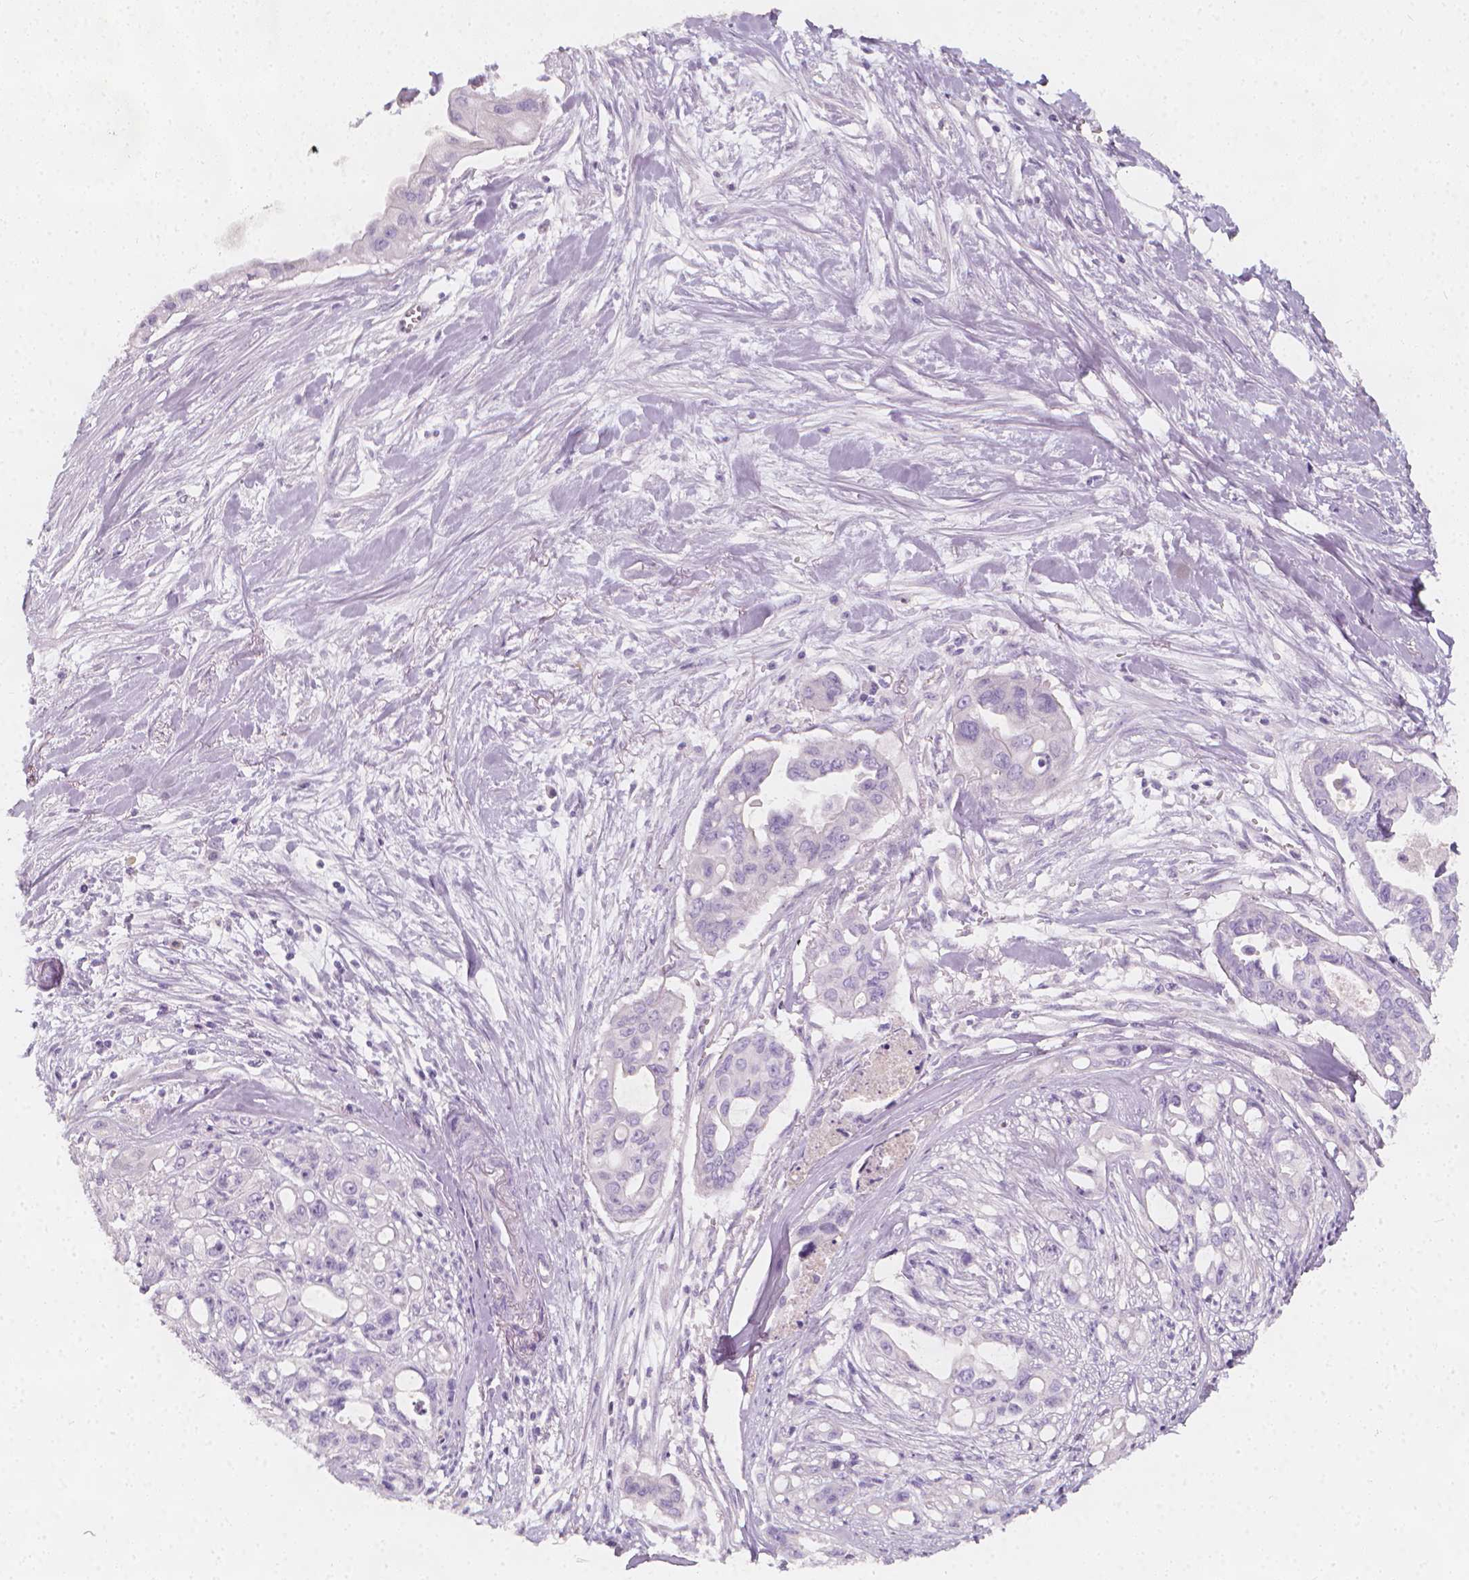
{"staining": {"intensity": "negative", "quantity": "none", "location": "none"}, "tissue": "pancreatic cancer", "cell_type": "Tumor cells", "image_type": "cancer", "snomed": [{"axis": "morphology", "description": "Adenocarcinoma, NOS"}, {"axis": "topography", "description": "Pancreas"}], "caption": "A histopathology image of human pancreatic adenocarcinoma is negative for staining in tumor cells. (DAB immunohistochemistry (IHC) with hematoxylin counter stain).", "gene": "RBFOX1", "patient": {"sex": "male", "age": 60}}